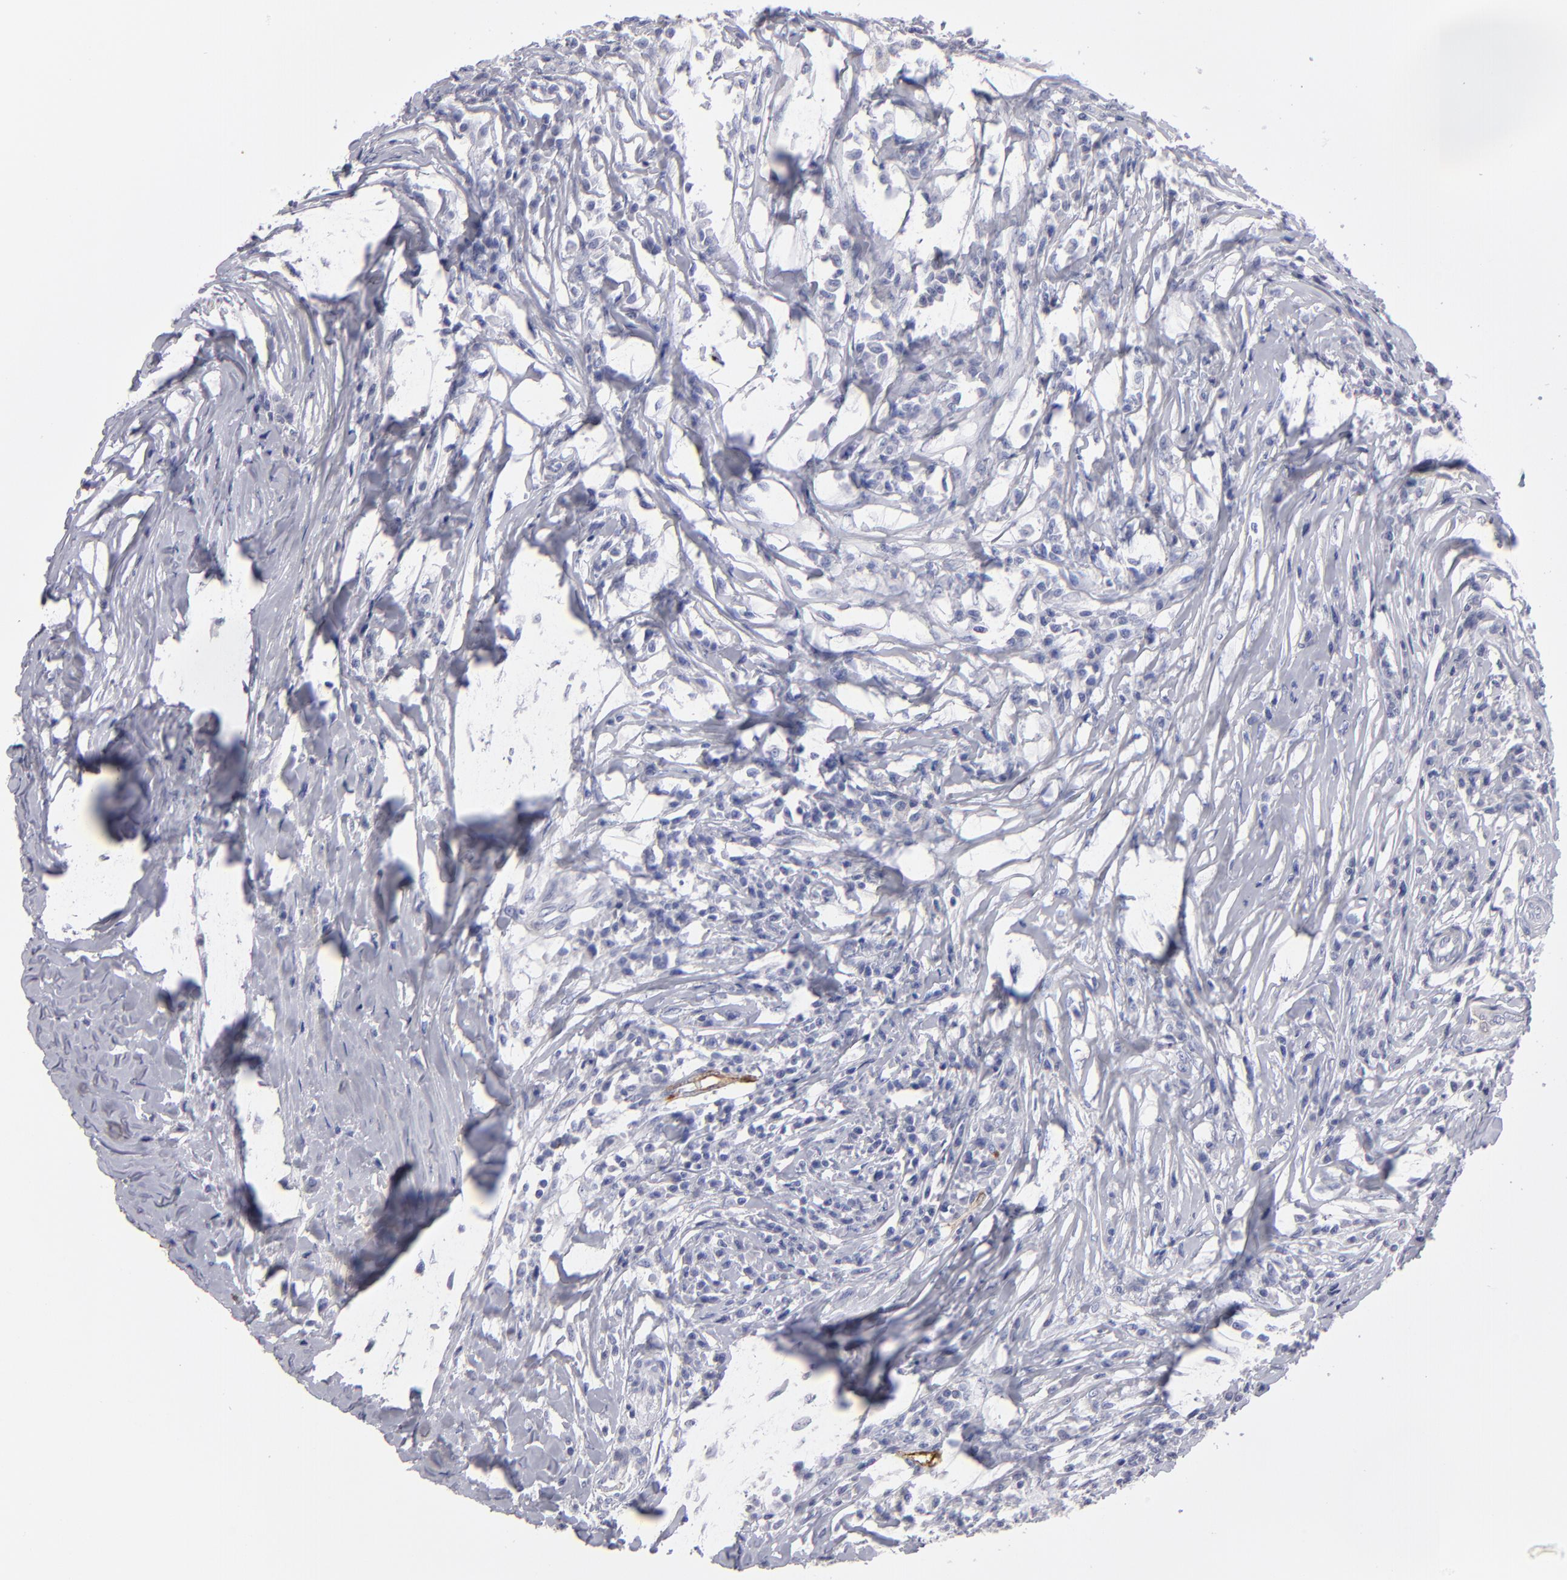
{"staining": {"intensity": "negative", "quantity": "none", "location": "none"}, "tissue": "head and neck cancer", "cell_type": "Tumor cells", "image_type": "cancer", "snomed": [{"axis": "morphology", "description": "Adenocarcinoma, NOS"}, {"axis": "topography", "description": "Salivary gland"}, {"axis": "topography", "description": "Head-Neck"}], "caption": "Immunohistochemical staining of human head and neck cancer (adenocarcinoma) displays no significant staining in tumor cells.", "gene": "FABP4", "patient": {"sex": "female", "age": 65}}